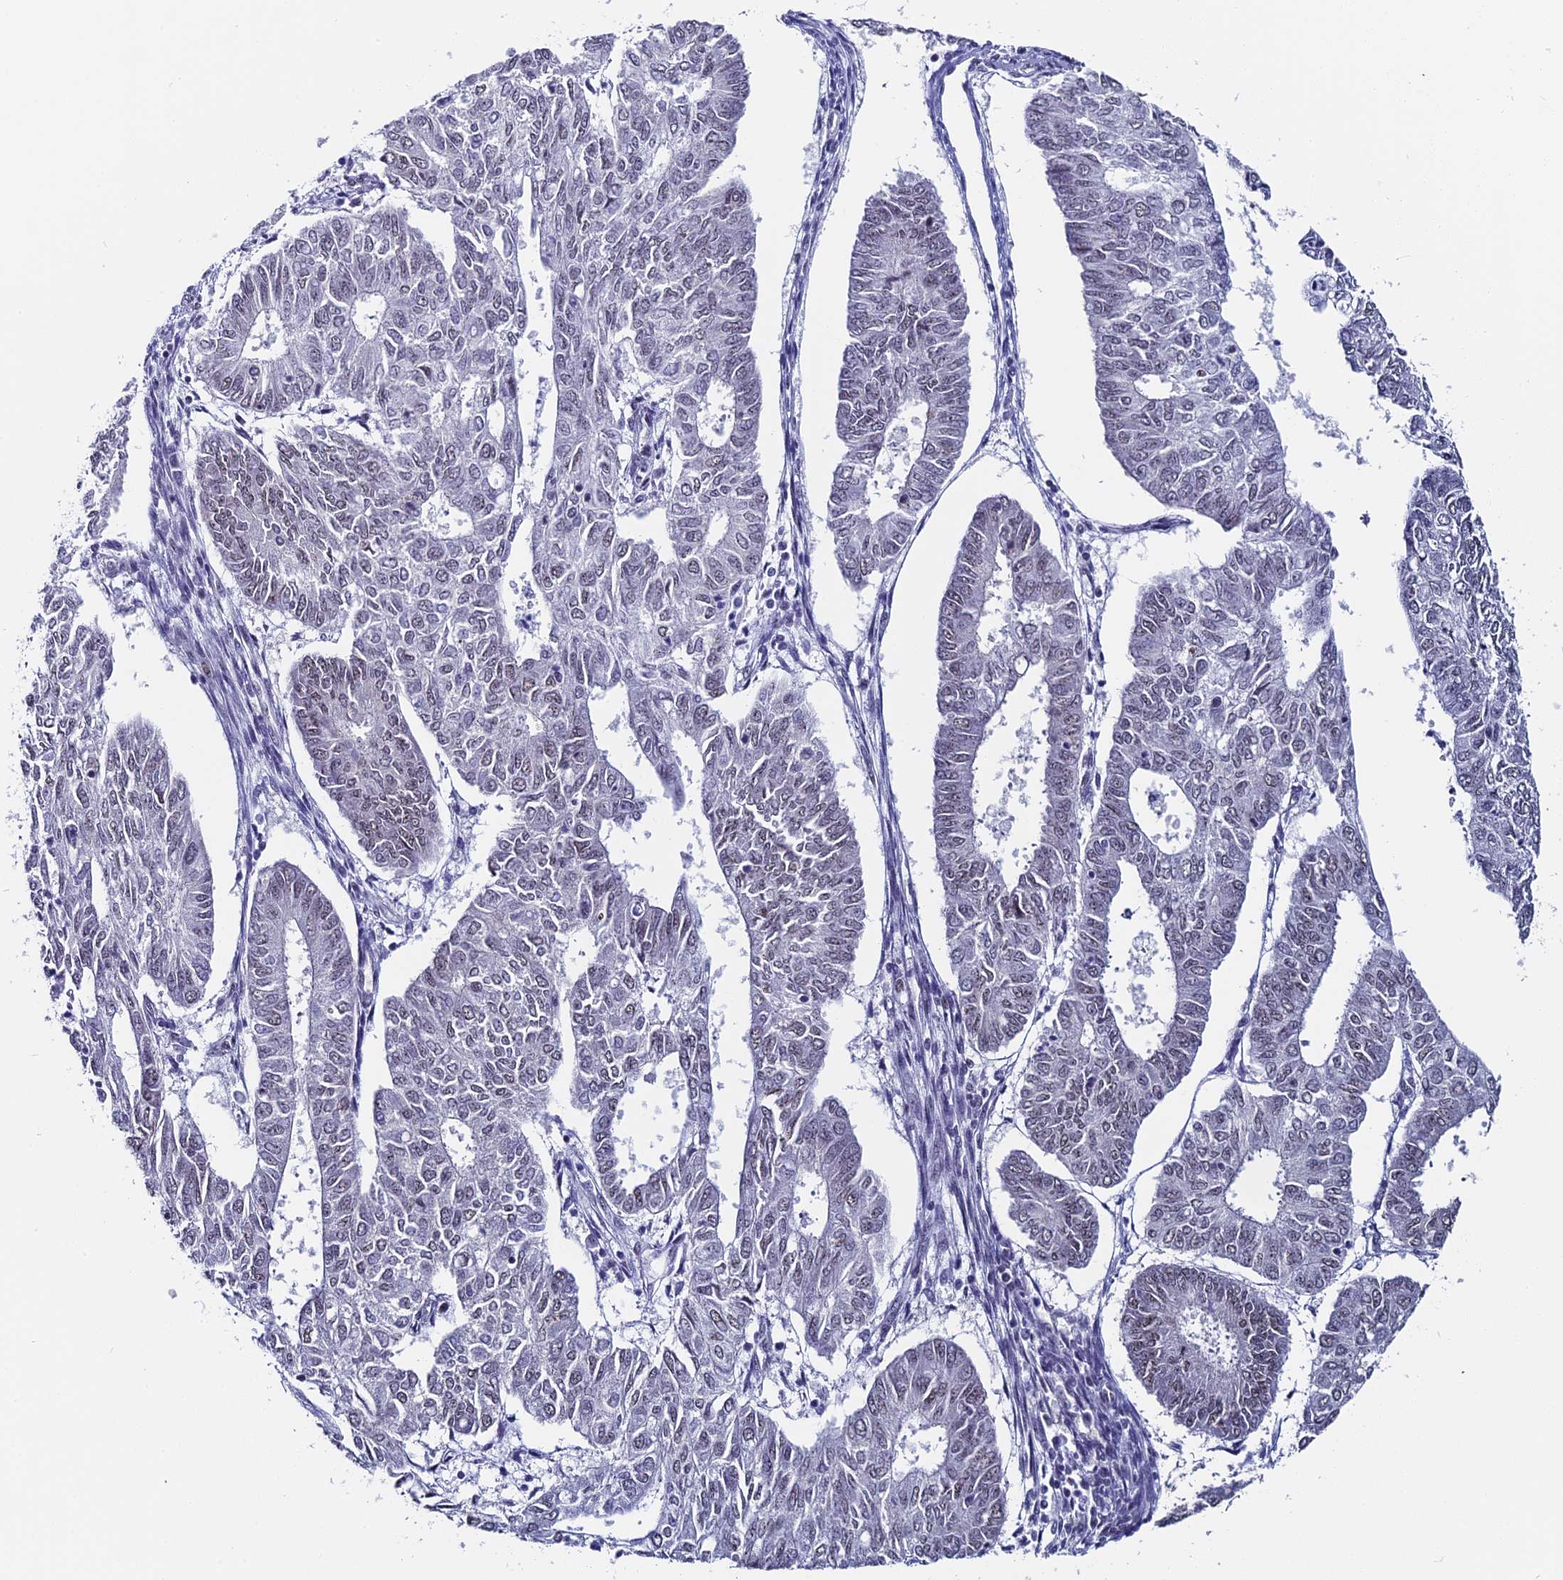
{"staining": {"intensity": "weak", "quantity": "25%-75%", "location": "nuclear"}, "tissue": "endometrial cancer", "cell_type": "Tumor cells", "image_type": "cancer", "snomed": [{"axis": "morphology", "description": "Adenocarcinoma, NOS"}, {"axis": "topography", "description": "Endometrium"}], "caption": "A low amount of weak nuclear staining is seen in about 25%-75% of tumor cells in endometrial adenocarcinoma tissue.", "gene": "CD2BP2", "patient": {"sex": "female", "age": 68}}